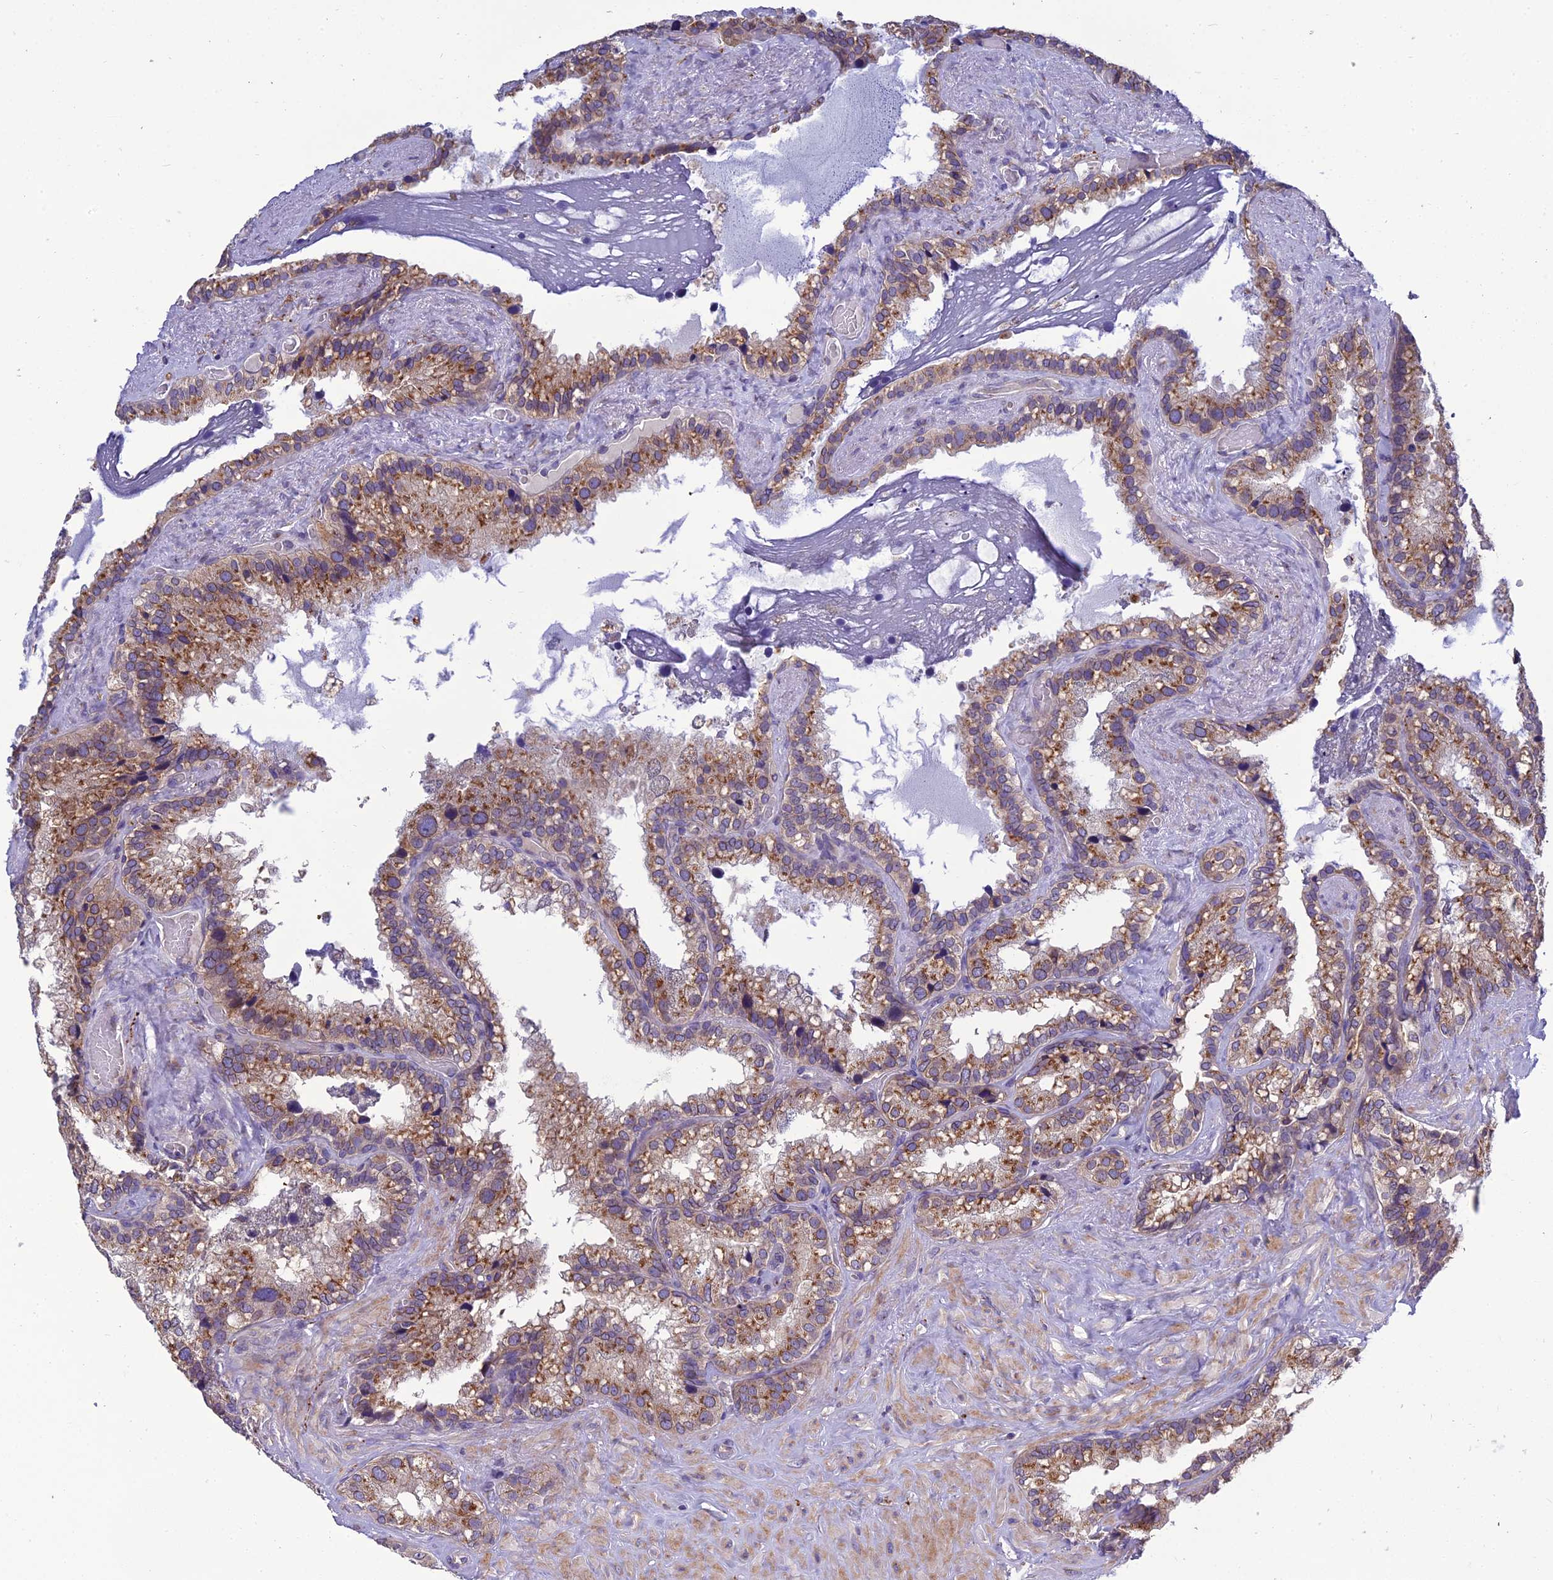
{"staining": {"intensity": "strong", "quantity": "25%-75%", "location": "cytoplasmic/membranous"}, "tissue": "seminal vesicle", "cell_type": "Glandular cells", "image_type": "normal", "snomed": [{"axis": "morphology", "description": "Normal tissue, NOS"}, {"axis": "topography", "description": "Prostate"}, {"axis": "topography", "description": "Seminal veicle"}], "caption": "Immunohistochemical staining of normal seminal vesicle reveals high levels of strong cytoplasmic/membranous staining in about 25%-75% of glandular cells.", "gene": "GOLPH3", "patient": {"sex": "male", "age": 68}}